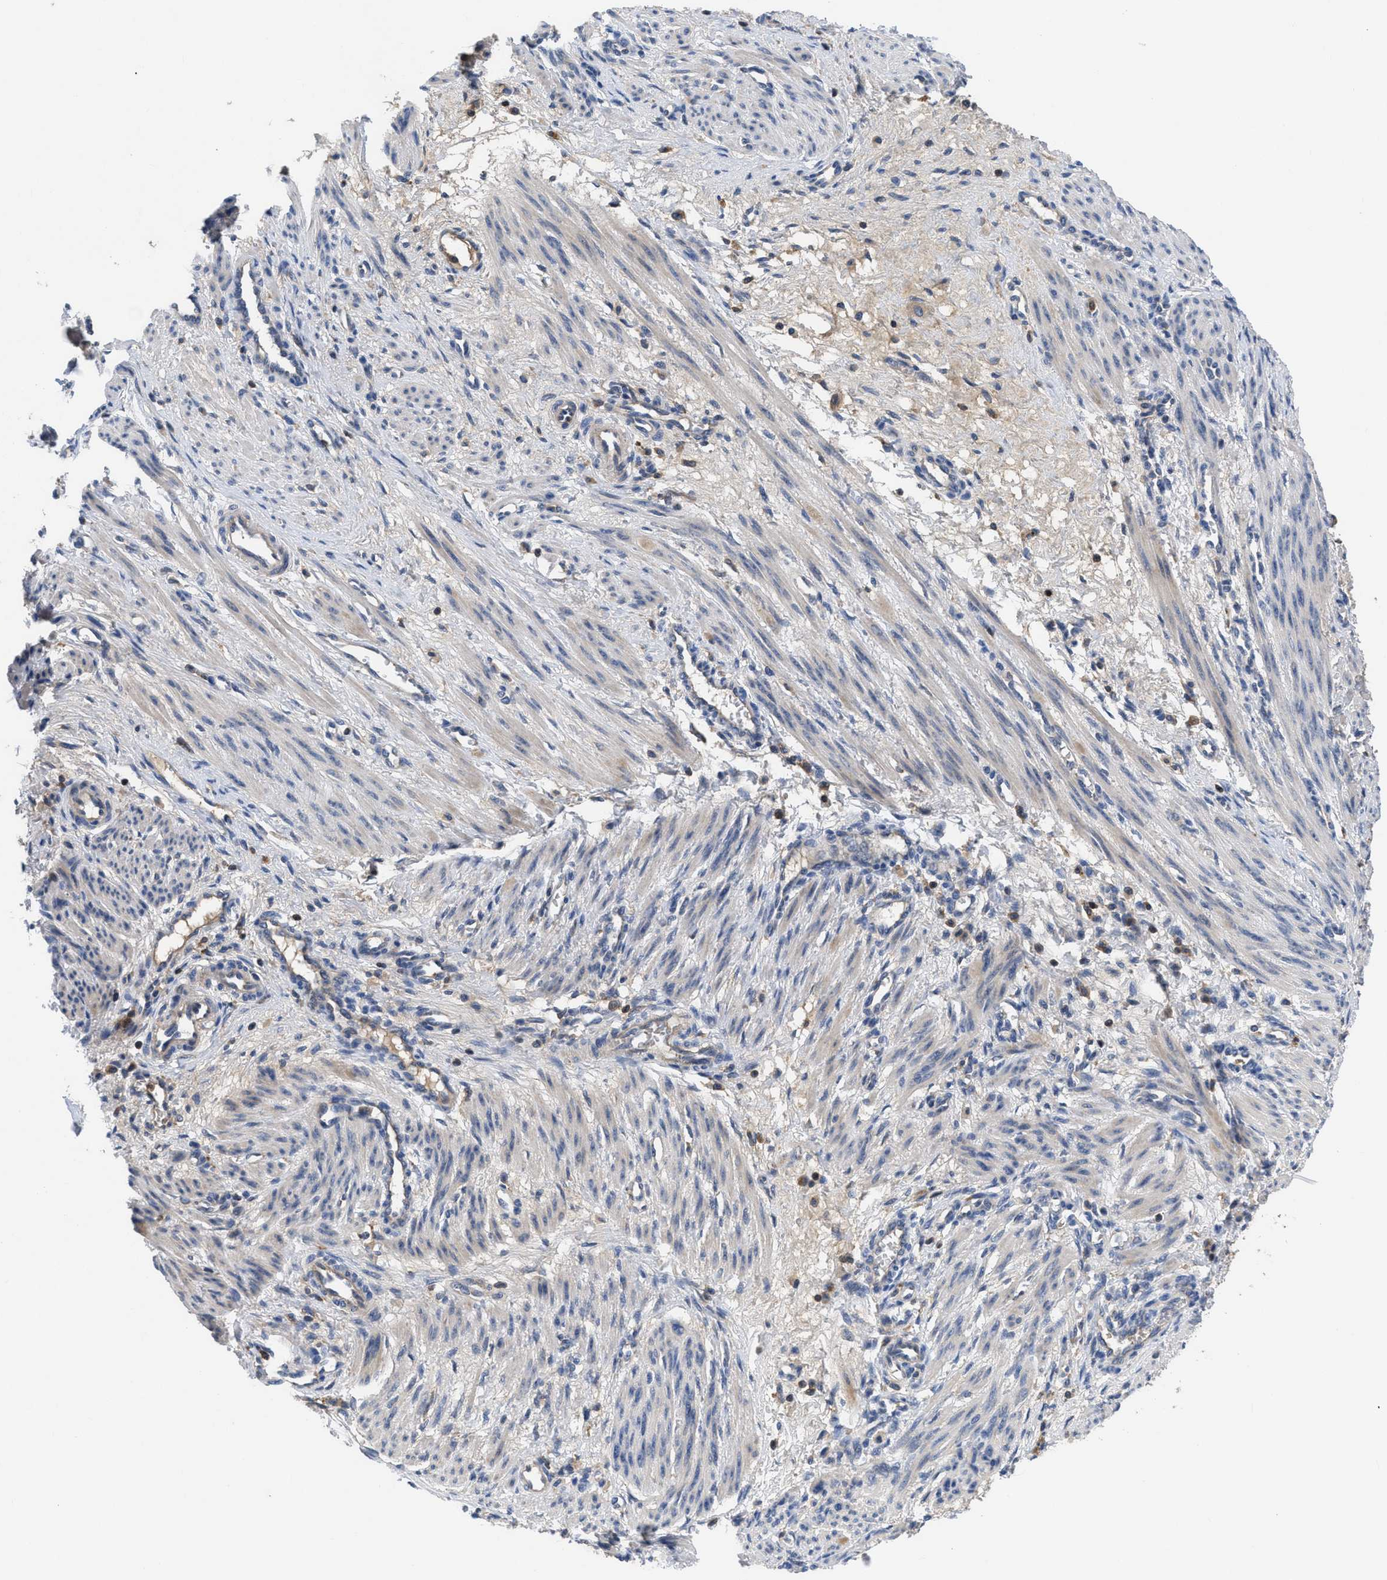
{"staining": {"intensity": "moderate", "quantity": "25%-75%", "location": "cytoplasmic/membranous"}, "tissue": "smooth muscle", "cell_type": "Smooth muscle cells", "image_type": "normal", "snomed": [{"axis": "morphology", "description": "Normal tissue, NOS"}, {"axis": "topography", "description": "Endometrium"}], "caption": "The immunohistochemical stain shows moderate cytoplasmic/membranous staining in smooth muscle cells of normal smooth muscle.", "gene": "YBEY", "patient": {"sex": "female", "age": 33}}